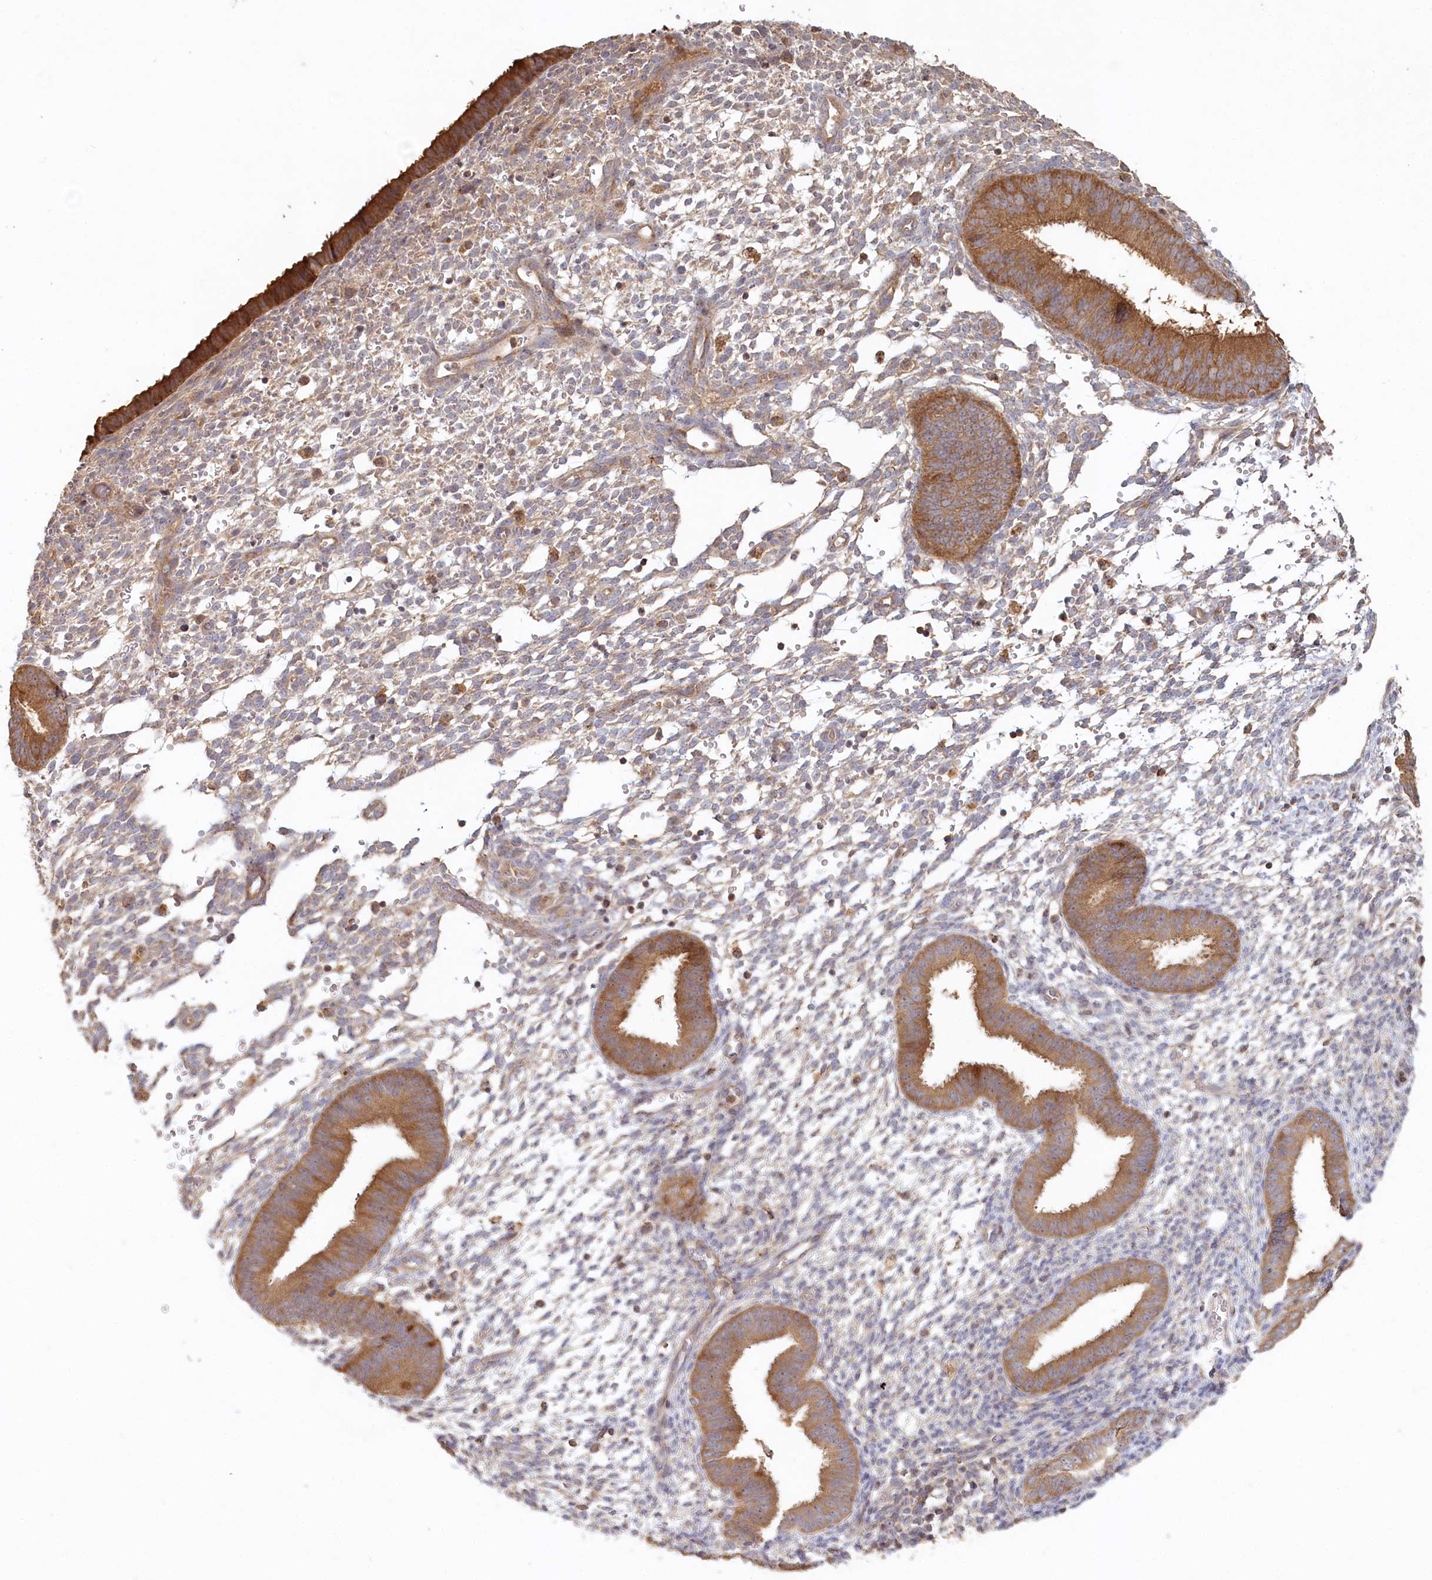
{"staining": {"intensity": "weak", "quantity": "<25%", "location": "cytoplasmic/membranous"}, "tissue": "endometrium", "cell_type": "Cells in endometrial stroma", "image_type": "normal", "snomed": [{"axis": "morphology", "description": "Normal tissue, NOS"}, {"axis": "topography", "description": "Uterus"}, {"axis": "topography", "description": "Endometrium"}], "caption": "The image reveals no significant staining in cells in endometrial stroma of endometrium.", "gene": "HAL", "patient": {"sex": "female", "age": 48}}